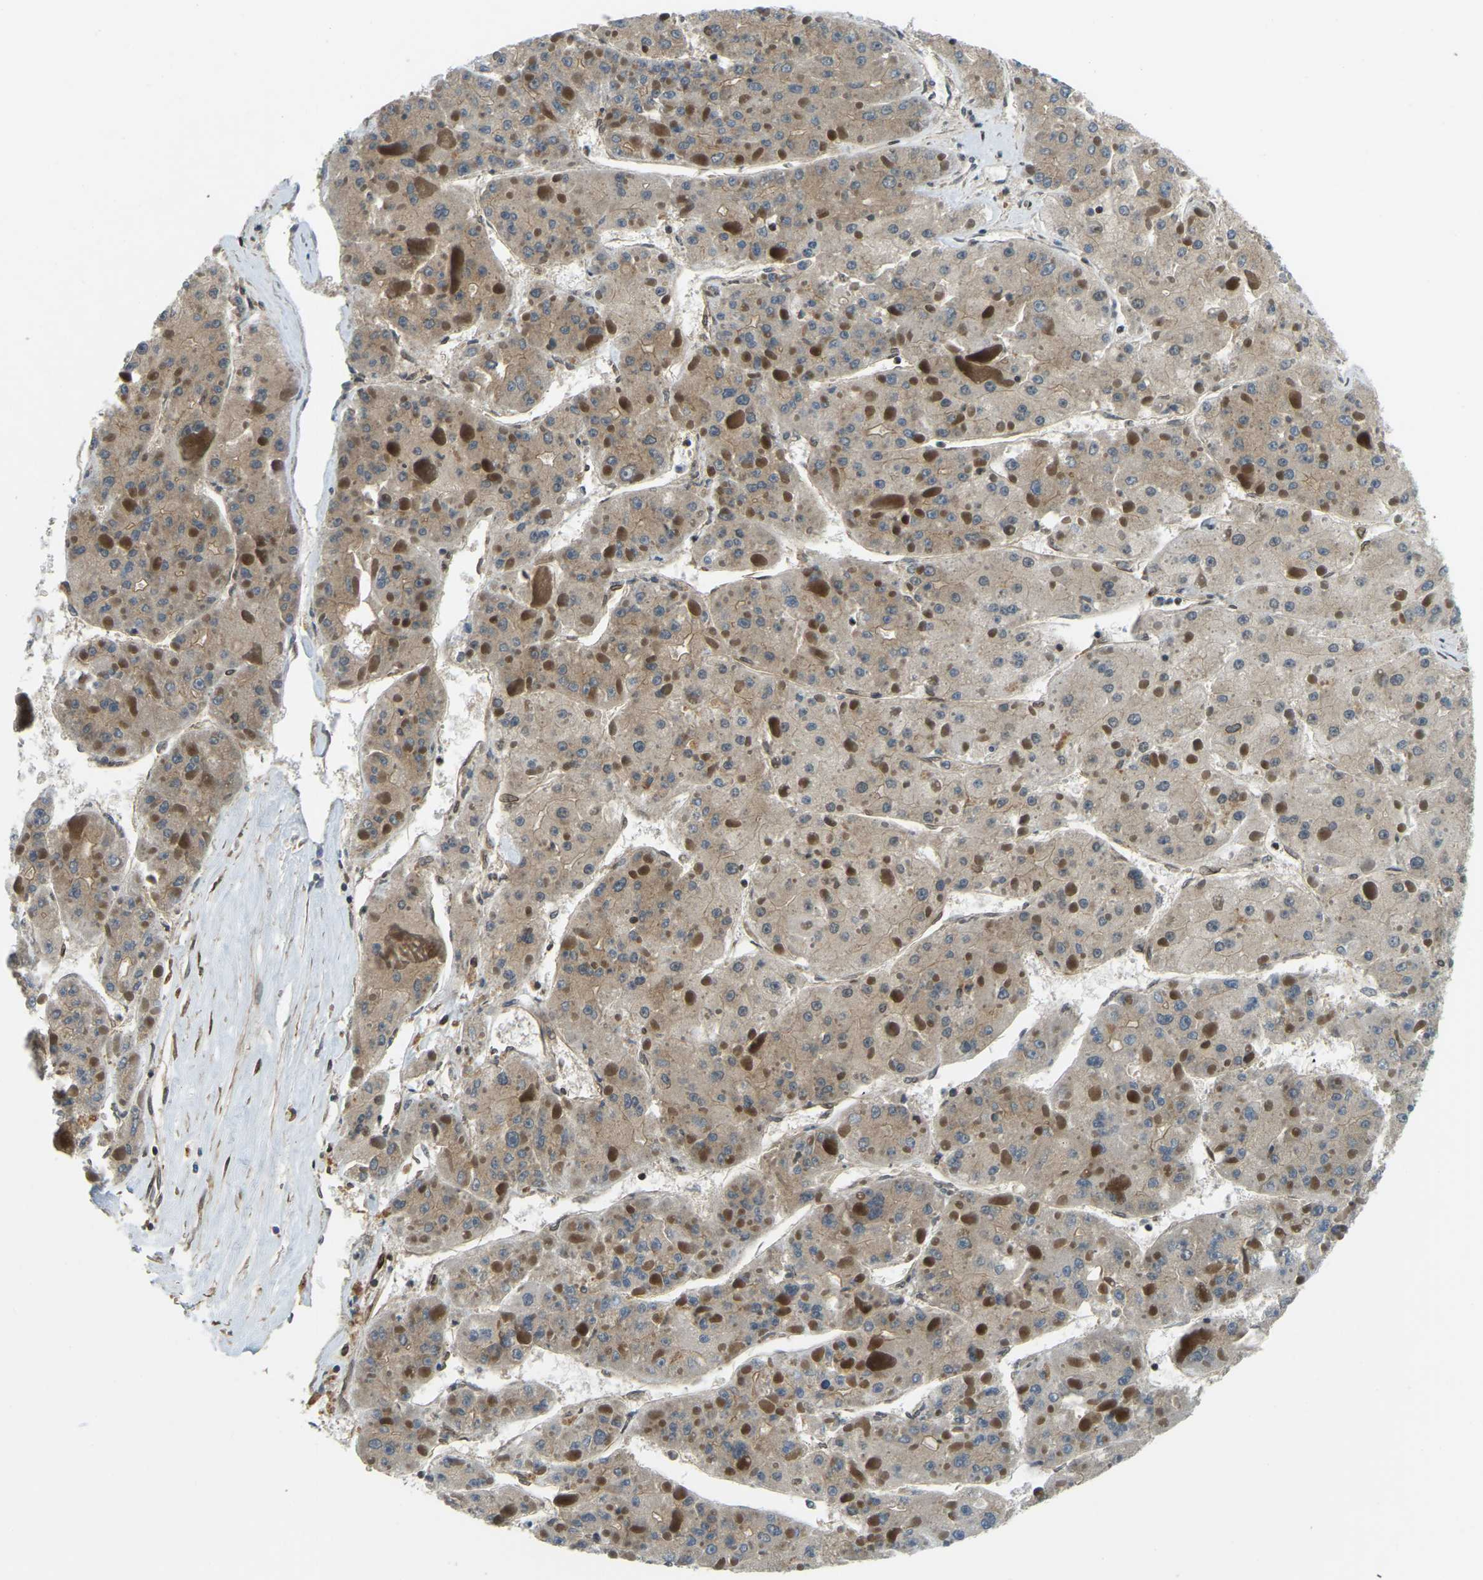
{"staining": {"intensity": "weak", "quantity": "25%-75%", "location": "cytoplasmic/membranous"}, "tissue": "liver cancer", "cell_type": "Tumor cells", "image_type": "cancer", "snomed": [{"axis": "morphology", "description": "Carcinoma, Hepatocellular, NOS"}, {"axis": "topography", "description": "Liver"}], "caption": "Immunohistochemistry image of neoplastic tissue: human liver cancer stained using IHC reveals low levels of weak protein expression localized specifically in the cytoplasmic/membranous of tumor cells, appearing as a cytoplasmic/membranous brown color.", "gene": "SYNE1", "patient": {"sex": "female", "age": 73}}